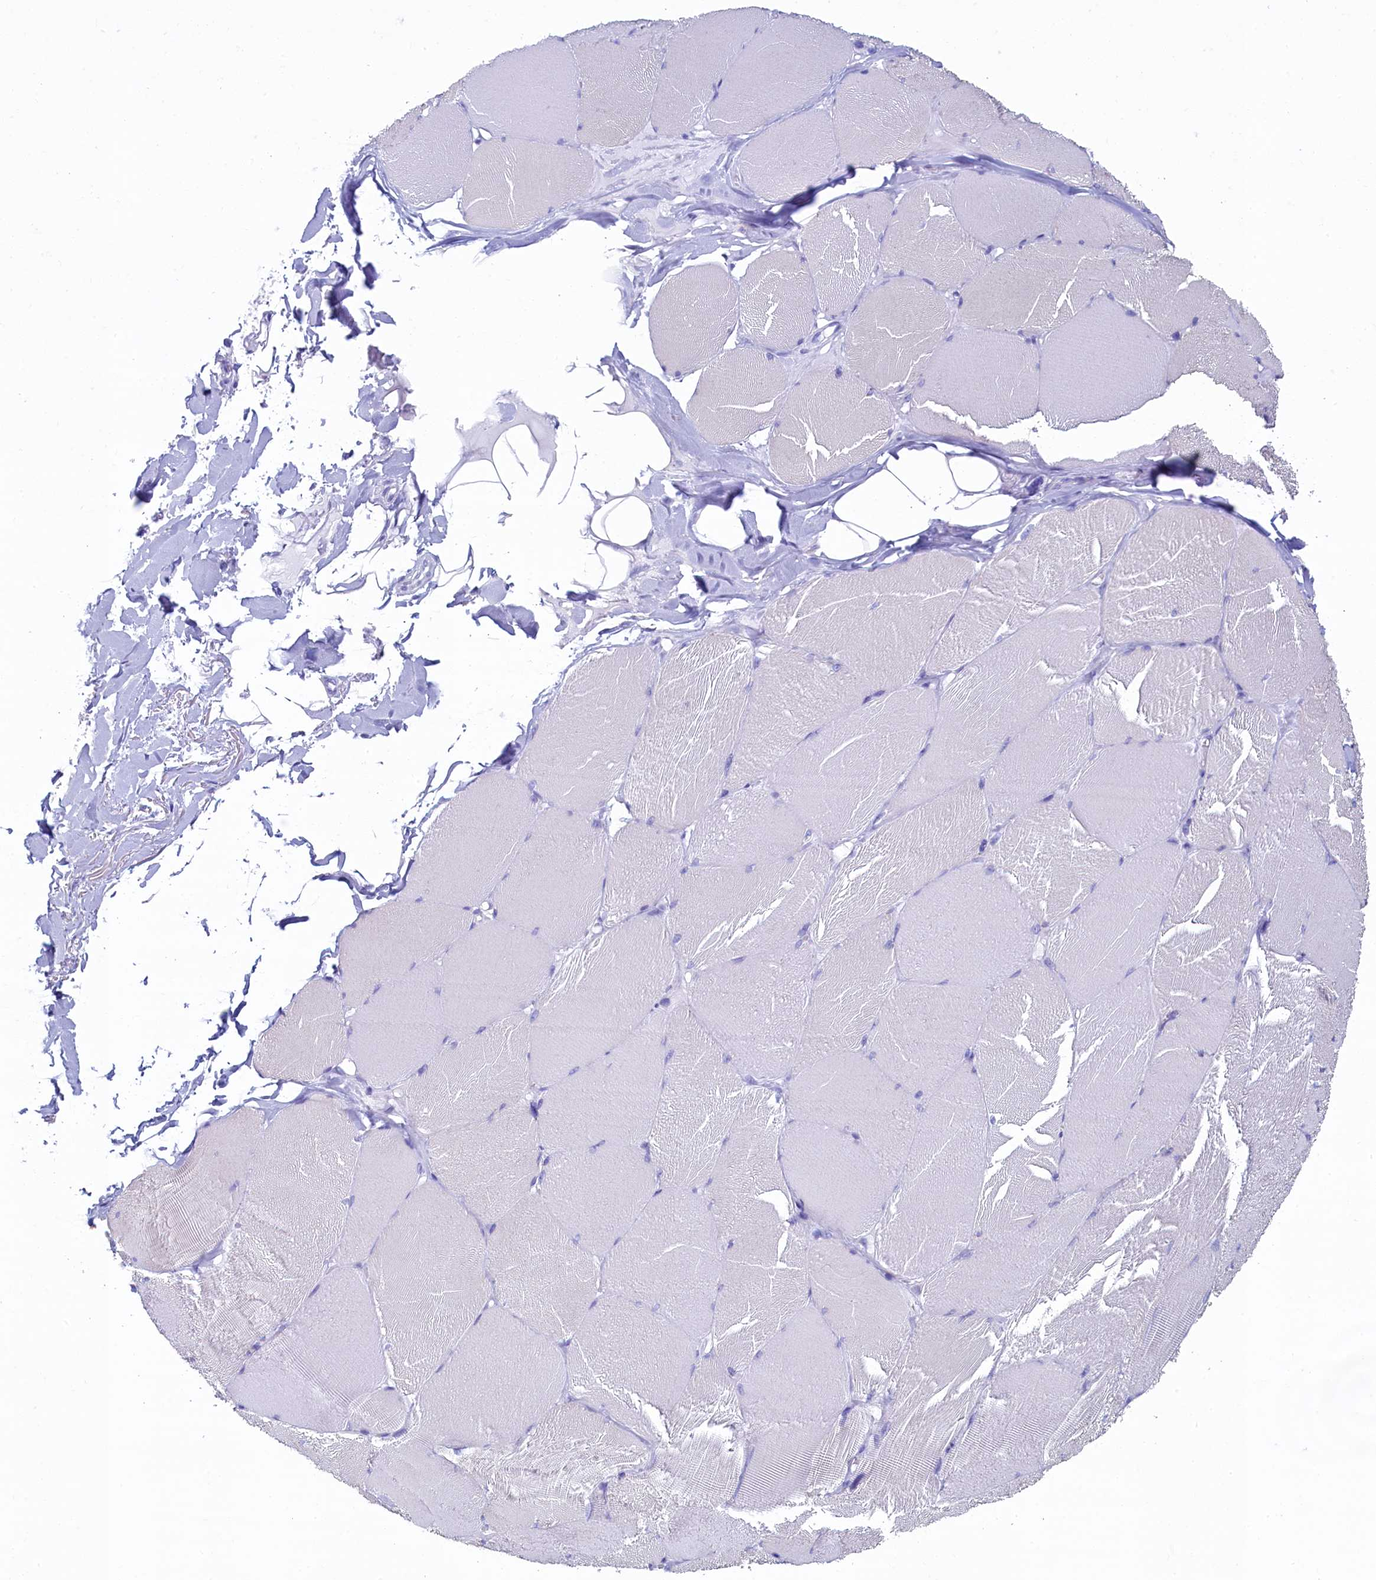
{"staining": {"intensity": "negative", "quantity": "none", "location": "none"}, "tissue": "skeletal muscle", "cell_type": "Myocytes", "image_type": "normal", "snomed": [{"axis": "morphology", "description": "Normal tissue, NOS"}, {"axis": "topography", "description": "Skin"}, {"axis": "topography", "description": "Skeletal muscle"}], "caption": "High power microscopy image of an immunohistochemistry (IHC) photomicrograph of unremarkable skeletal muscle, revealing no significant expression in myocytes. Nuclei are stained in blue.", "gene": "SKA3", "patient": {"sex": "male", "age": 83}}